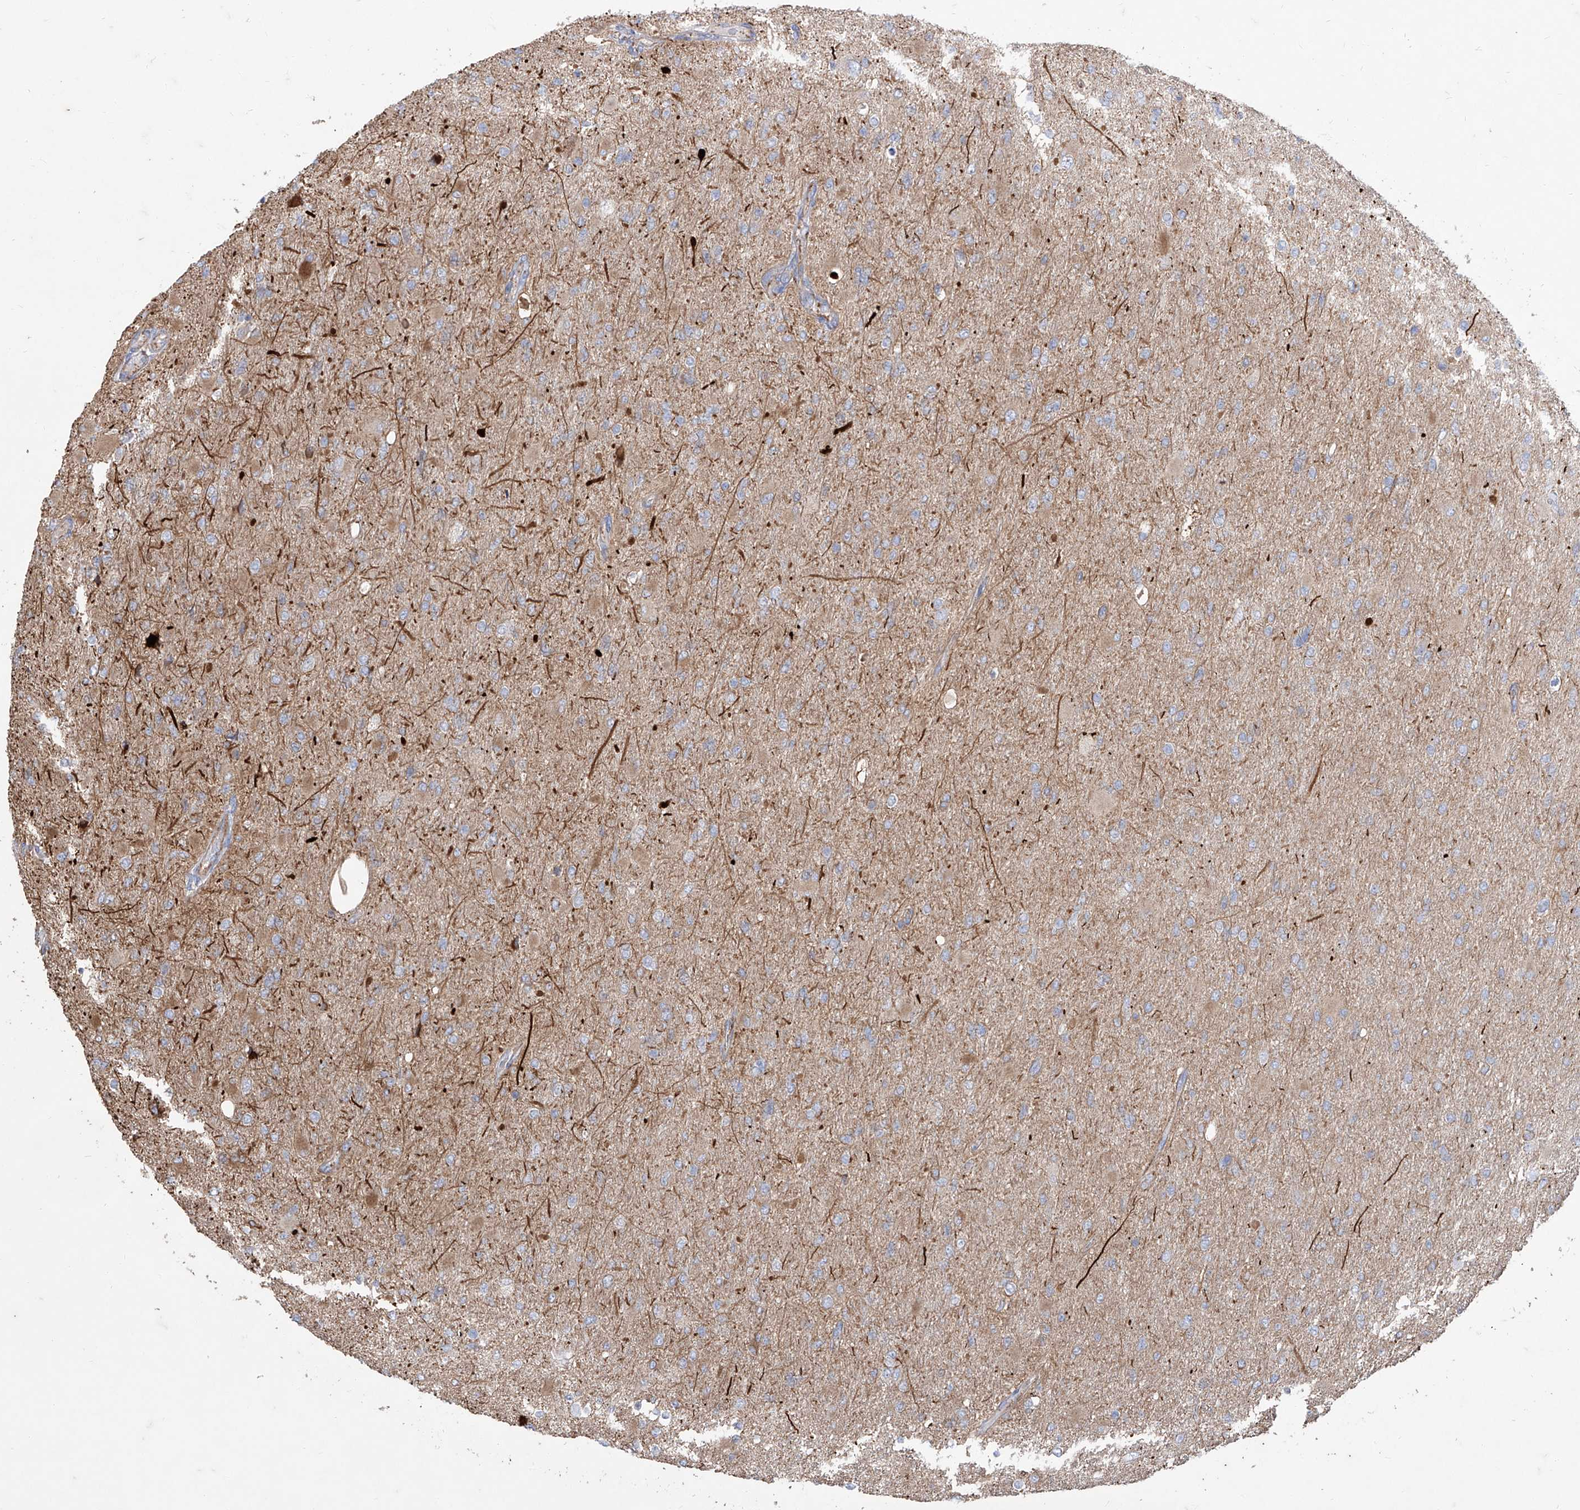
{"staining": {"intensity": "negative", "quantity": "none", "location": "none"}, "tissue": "glioma", "cell_type": "Tumor cells", "image_type": "cancer", "snomed": [{"axis": "morphology", "description": "Glioma, malignant, High grade"}, {"axis": "topography", "description": "Cerebral cortex"}], "caption": "Tumor cells are negative for protein expression in human glioma.", "gene": "C1orf74", "patient": {"sex": "female", "age": 36}}